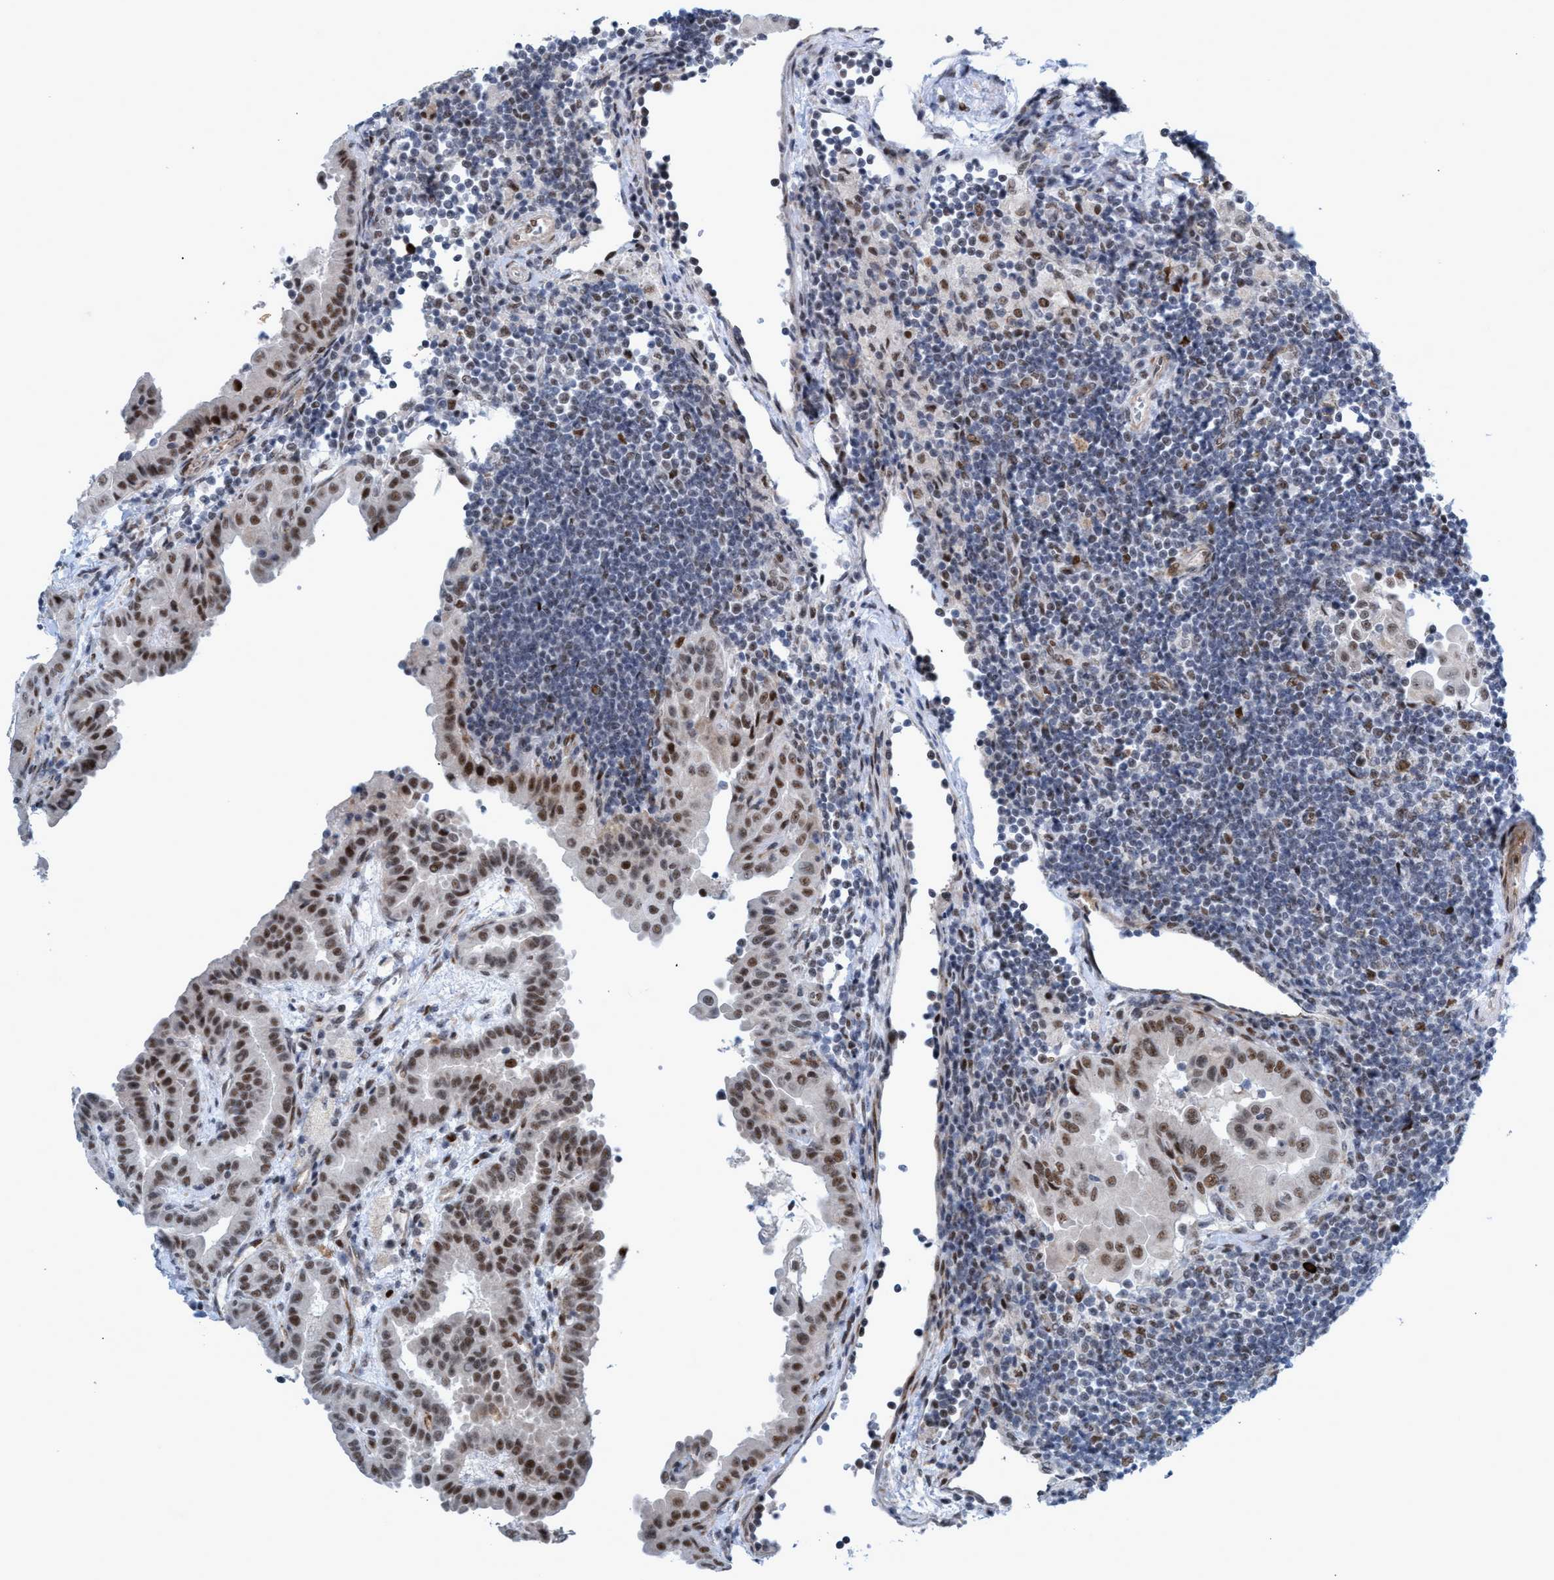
{"staining": {"intensity": "moderate", "quantity": ">75%", "location": "nuclear"}, "tissue": "thyroid cancer", "cell_type": "Tumor cells", "image_type": "cancer", "snomed": [{"axis": "morphology", "description": "Papillary adenocarcinoma, NOS"}, {"axis": "topography", "description": "Thyroid gland"}], "caption": "A high-resolution photomicrograph shows immunohistochemistry staining of thyroid papillary adenocarcinoma, which demonstrates moderate nuclear expression in approximately >75% of tumor cells.", "gene": "CWC27", "patient": {"sex": "male", "age": 33}}